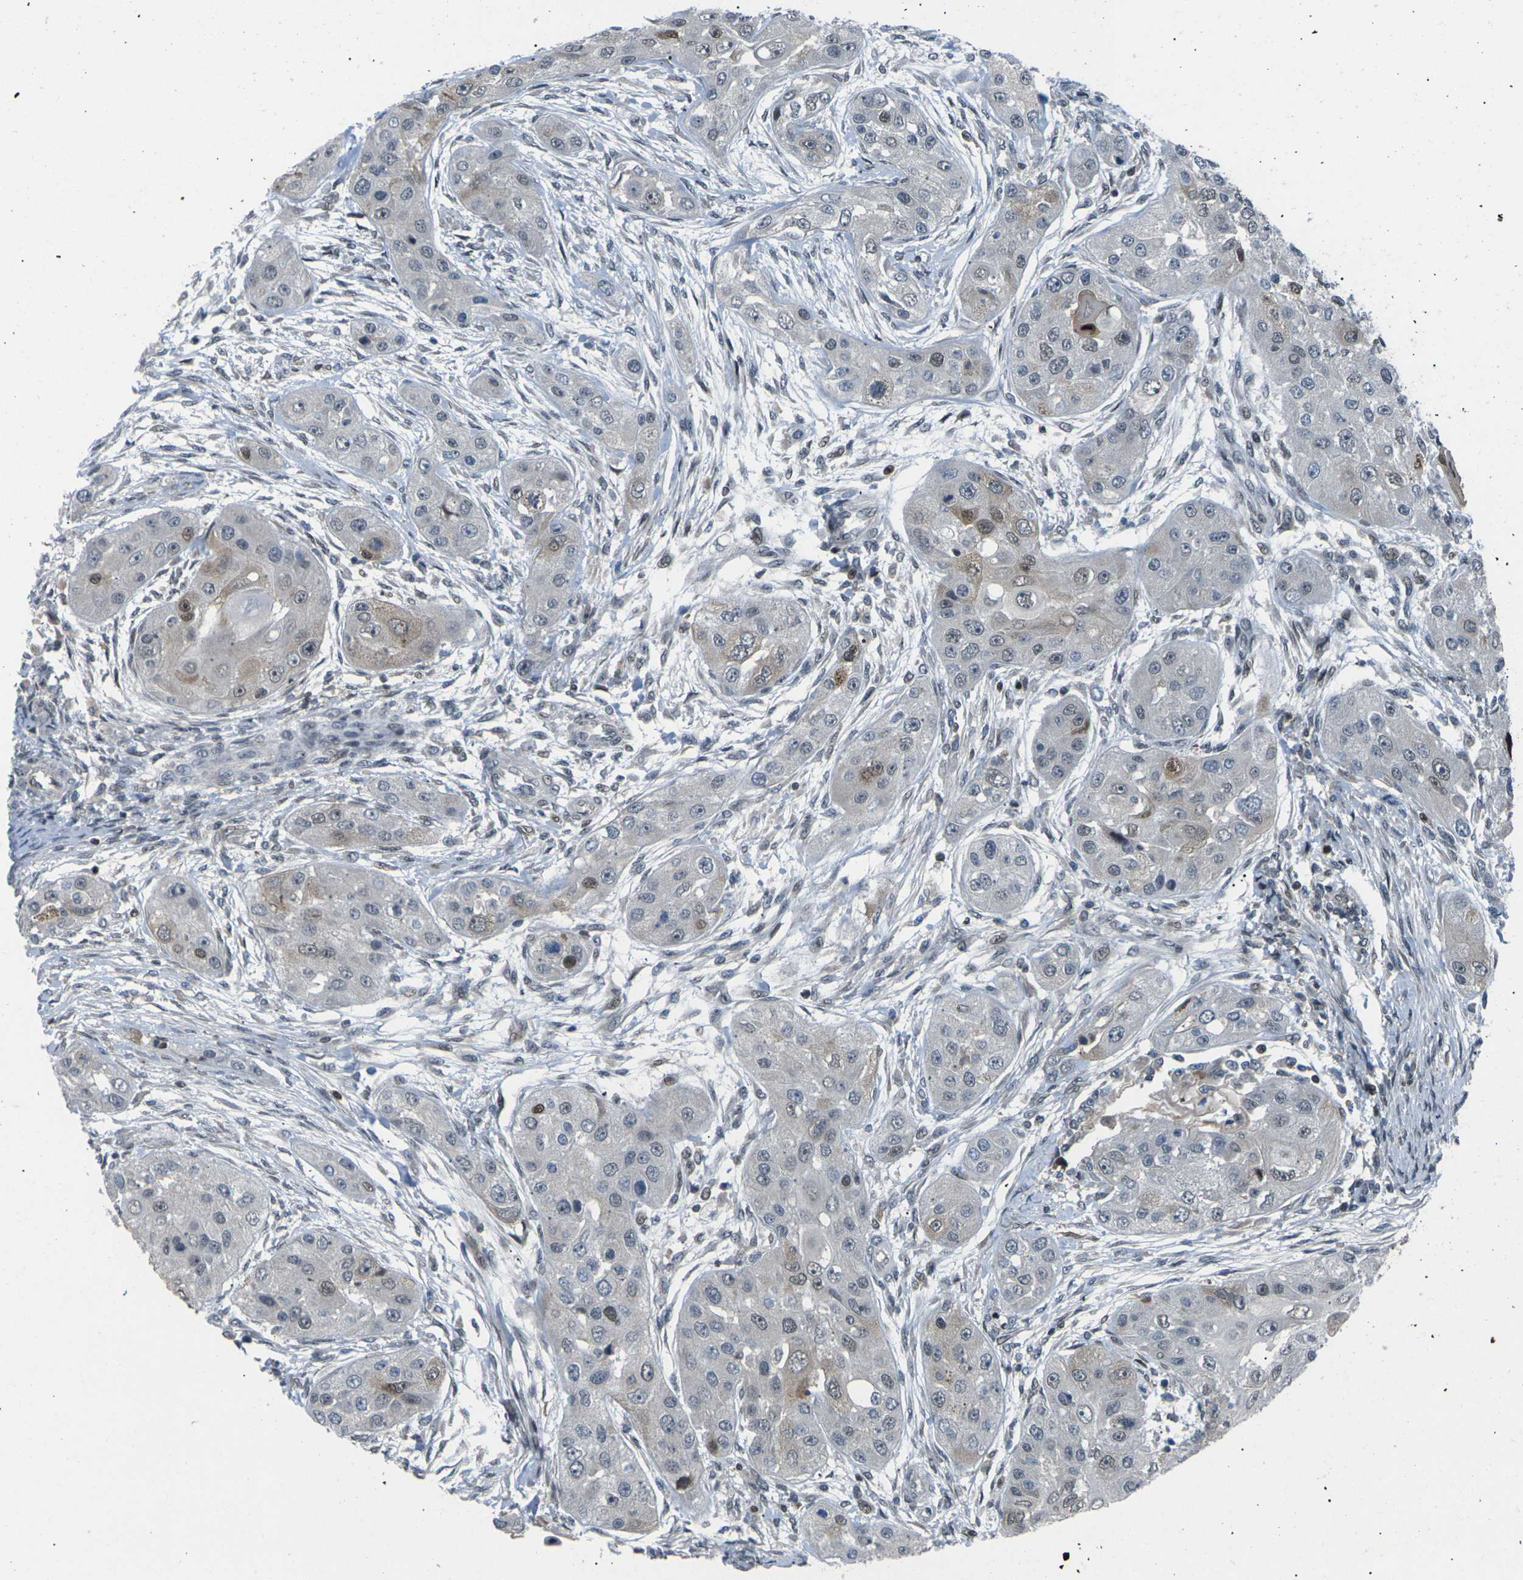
{"staining": {"intensity": "weak", "quantity": "<25%", "location": "nuclear"}, "tissue": "head and neck cancer", "cell_type": "Tumor cells", "image_type": "cancer", "snomed": [{"axis": "morphology", "description": "Normal tissue, NOS"}, {"axis": "morphology", "description": "Squamous cell carcinoma, NOS"}, {"axis": "topography", "description": "Skeletal muscle"}, {"axis": "topography", "description": "Head-Neck"}], "caption": "Image shows no protein expression in tumor cells of head and neck cancer (squamous cell carcinoma) tissue.", "gene": "RPS6KA3", "patient": {"sex": "male", "age": 51}}